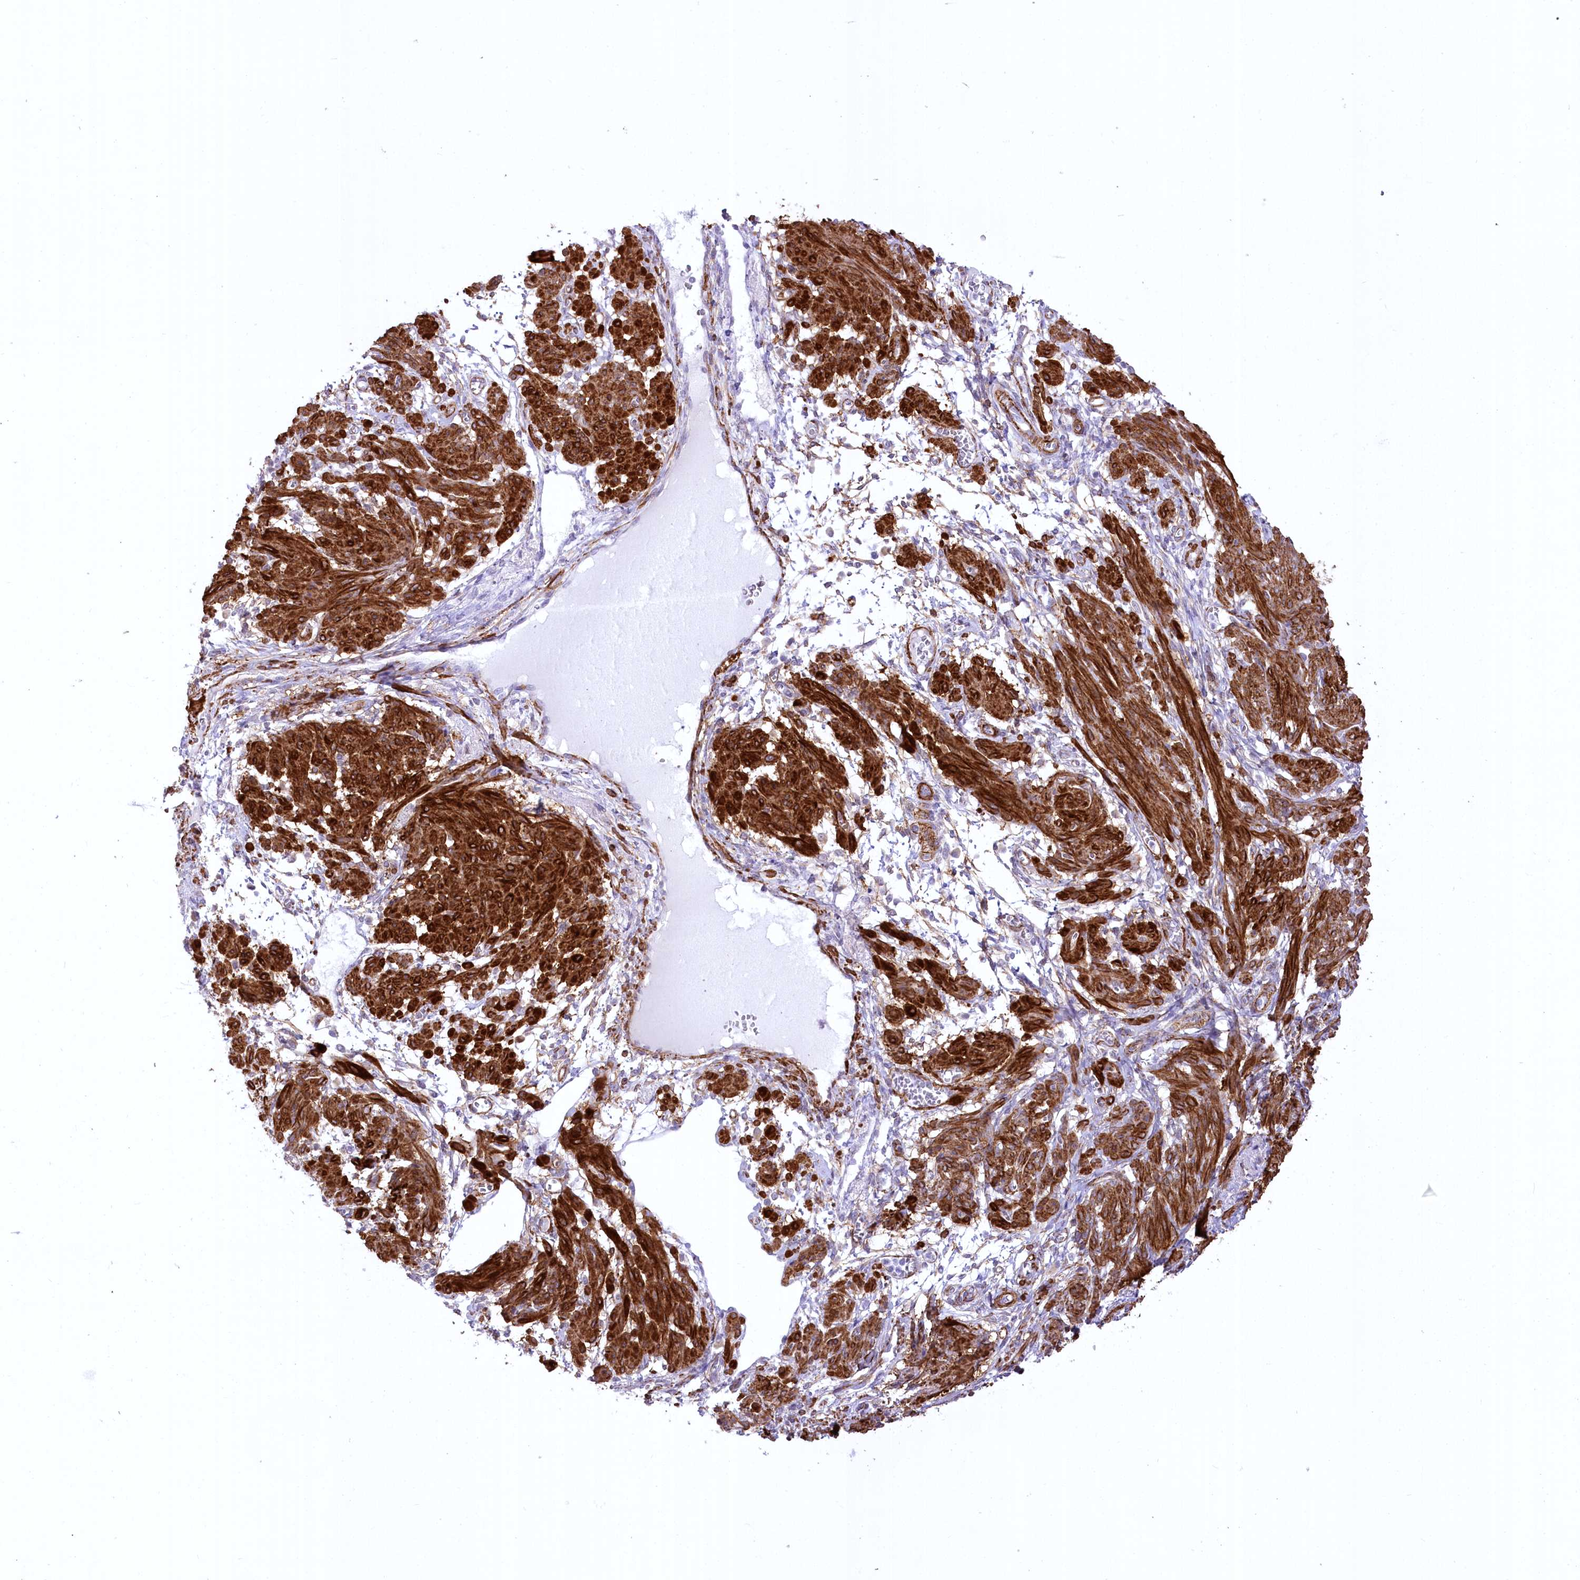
{"staining": {"intensity": "strong", "quantity": ">75%", "location": "cytoplasmic/membranous"}, "tissue": "smooth muscle", "cell_type": "Smooth muscle cells", "image_type": "normal", "snomed": [{"axis": "morphology", "description": "Normal tissue, NOS"}, {"axis": "topography", "description": "Smooth muscle"}], "caption": "IHC of normal human smooth muscle exhibits high levels of strong cytoplasmic/membranous staining in approximately >75% of smooth muscle cells. (Stains: DAB (3,3'-diaminobenzidine) in brown, nuclei in blue, Microscopy: brightfield microscopy at high magnification).", "gene": "SYNPO2", "patient": {"sex": "female", "age": 39}}